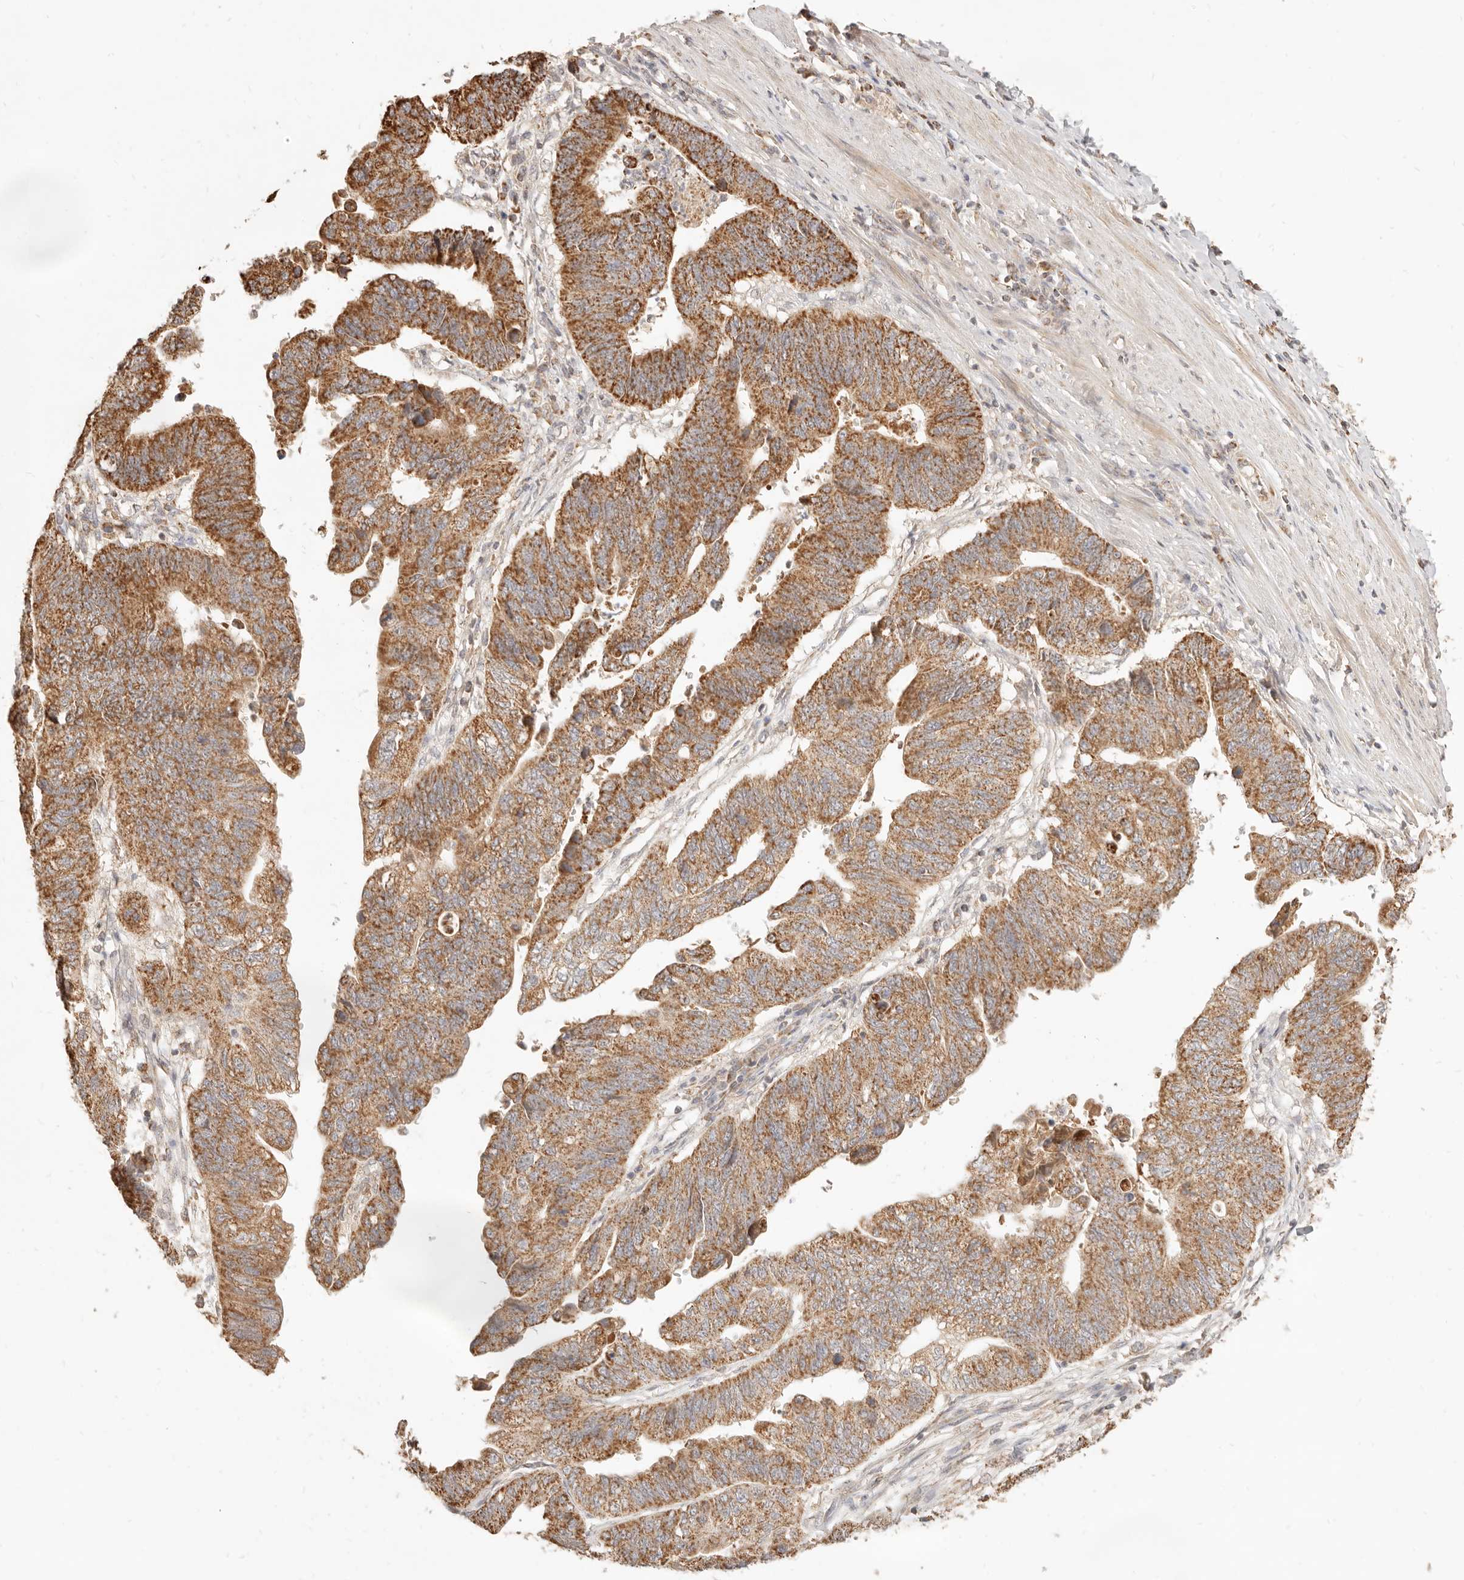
{"staining": {"intensity": "moderate", "quantity": ">75%", "location": "cytoplasmic/membranous"}, "tissue": "stomach cancer", "cell_type": "Tumor cells", "image_type": "cancer", "snomed": [{"axis": "morphology", "description": "Adenocarcinoma, NOS"}, {"axis": "topography", "description": "Stomach"}], "caption": "About >75% of tumor cells in adenocarcinoma (stomach) reveal moderate cytoplasmic/membranous protein positivity as visualized by brown immunohistochemical staining.", "gene": "CPLANE2", "patient": {"sex": "male", "age": 59}}